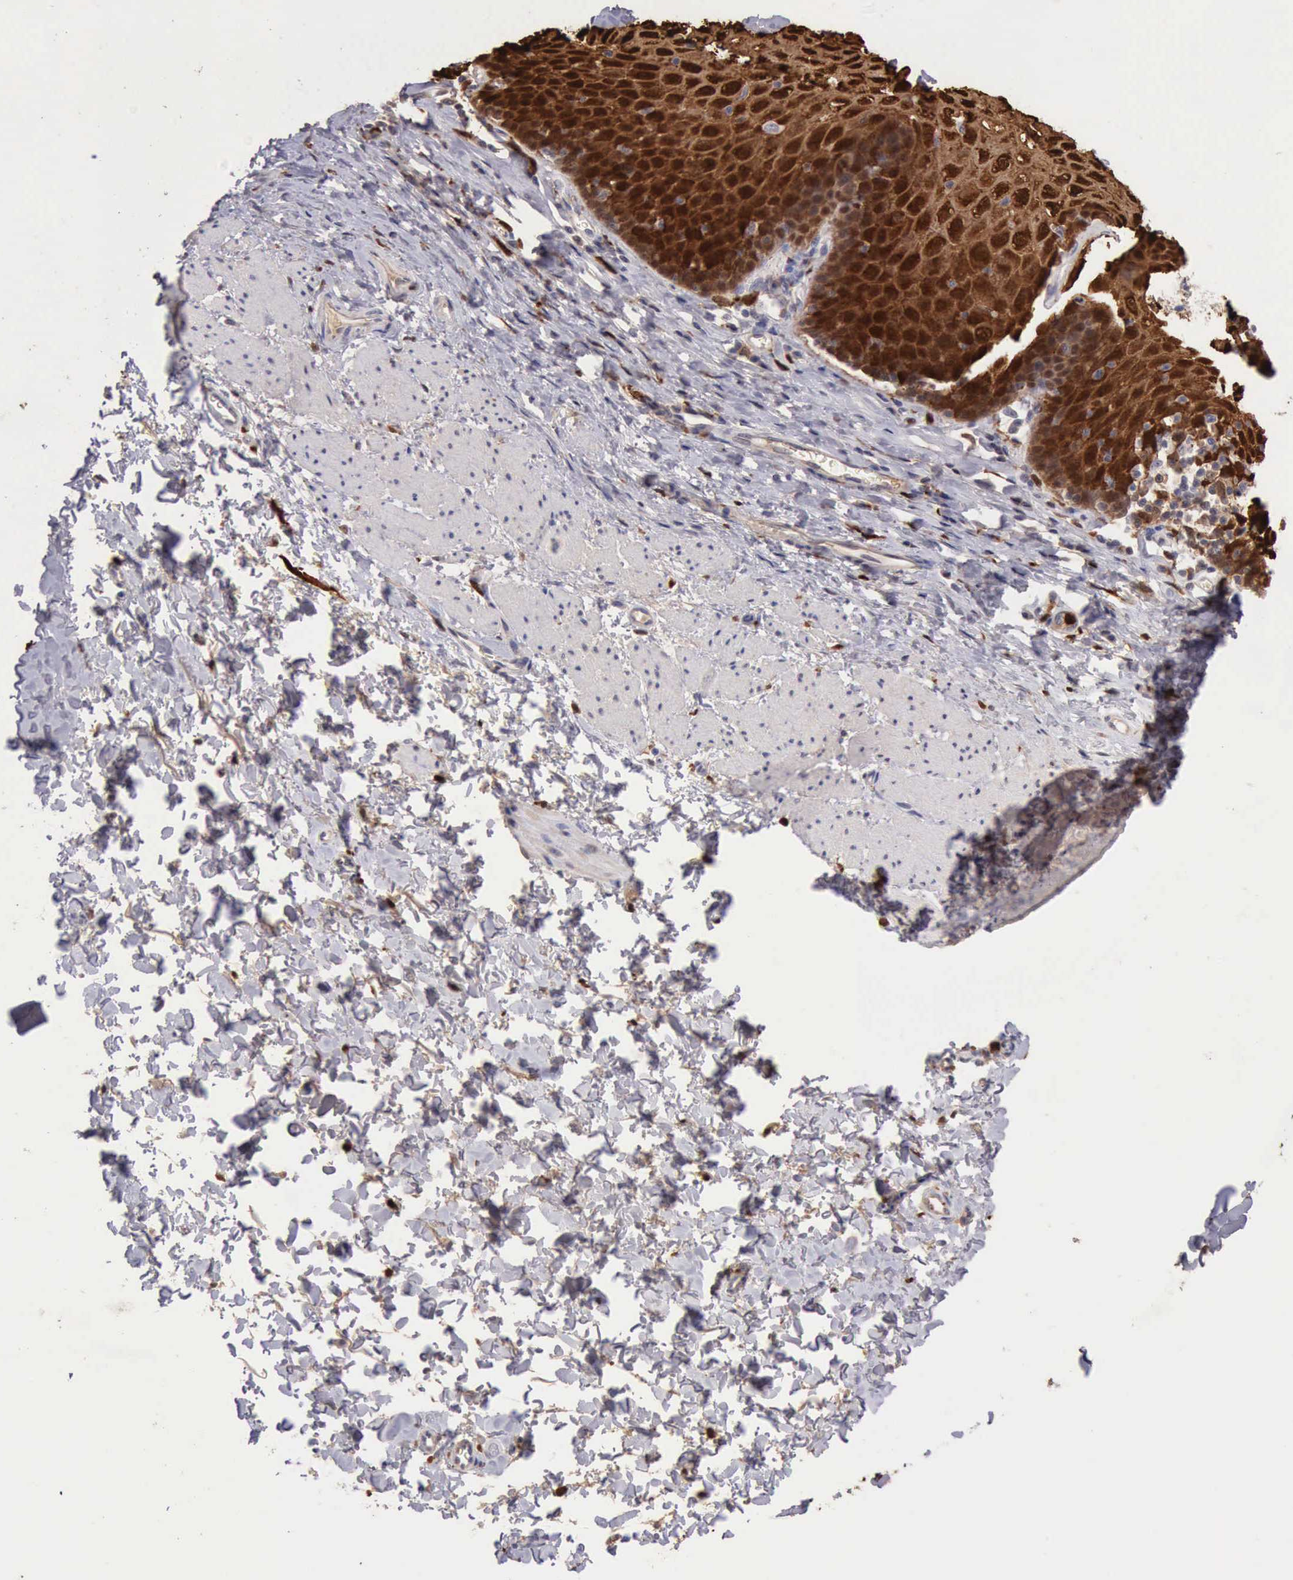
{"staining": {"intensity": "strong", "quantity": ">75%", "location": "cytoplasmic/membranous,nuclear"}, "tissue": "esophagus", "cell_type": "Squamous epithelial cells", "image_type": "normal", "snomed": [{"axis": "morphology", "description": "Normal tissue, NOS"}, {"axis": "topography", "description": "Esophagus"}], "caption": "Unremarkable esophagus shows strong cytoplasmic/membranous,nuclear staining in approximately >75% of squamous epithelial cells Nuclei are stained in blue..", "gene": "CSTA", "patient": {"sex": "female", "age": 61}}